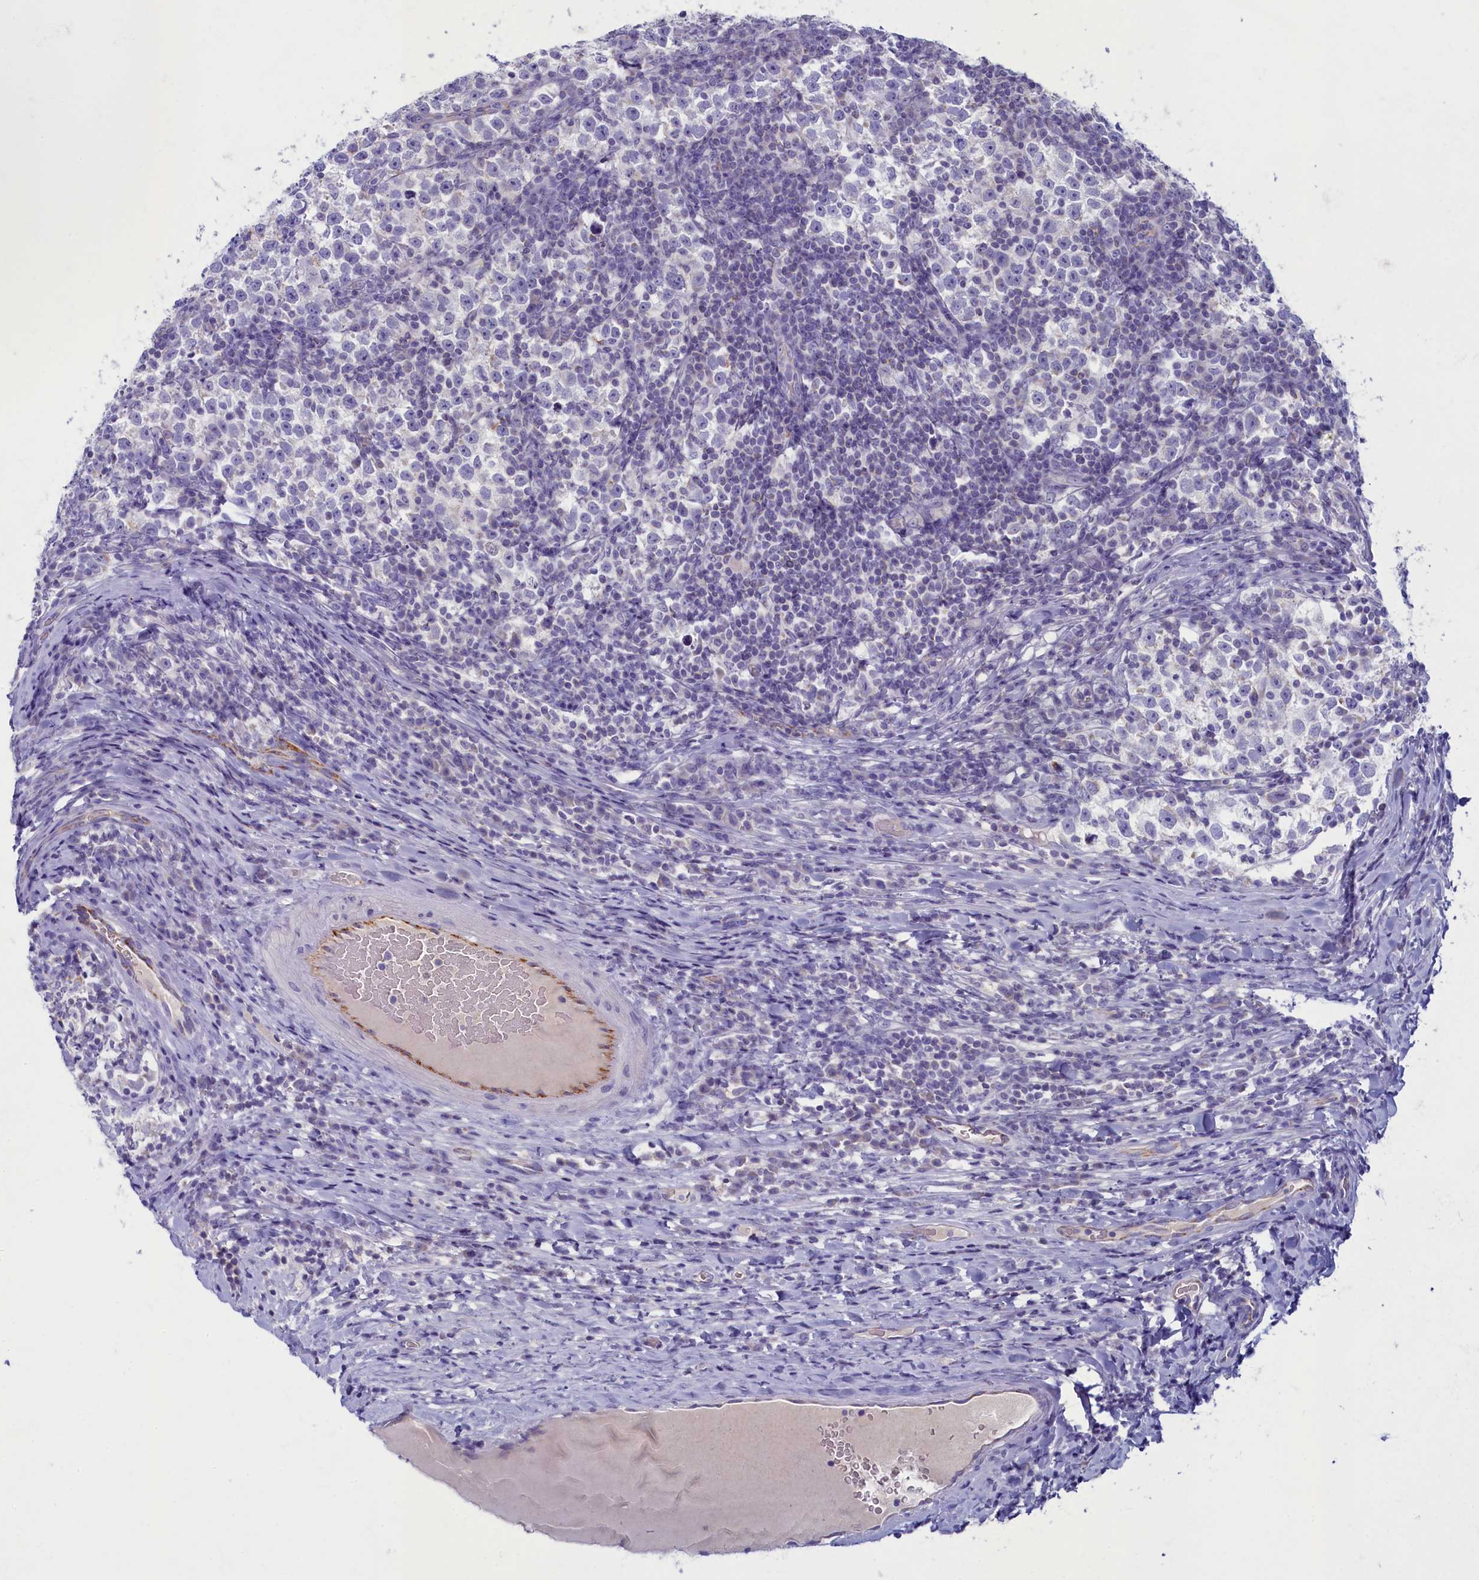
{"staining": {"intensity": "negative", "quantity": "none", "location": "none"}, "tissue": "testis cancer", "cell_type": "Tumor cells", "image_type": "cancer", "snomed": [{"axis": "morphology", "description": "Normal tissue, NOS"}, {"axis": "morphology", "description": "Seminoma, NOS"}, {"axis": "topography", "description": "Testis"}], "caption": "This is an immunohistochemistry histopathology image of testis cancer (seminoma). There is no staining in tumor cells.", "gene": "OCIAD2", "patient": {"sex": "male", "age": 43}}